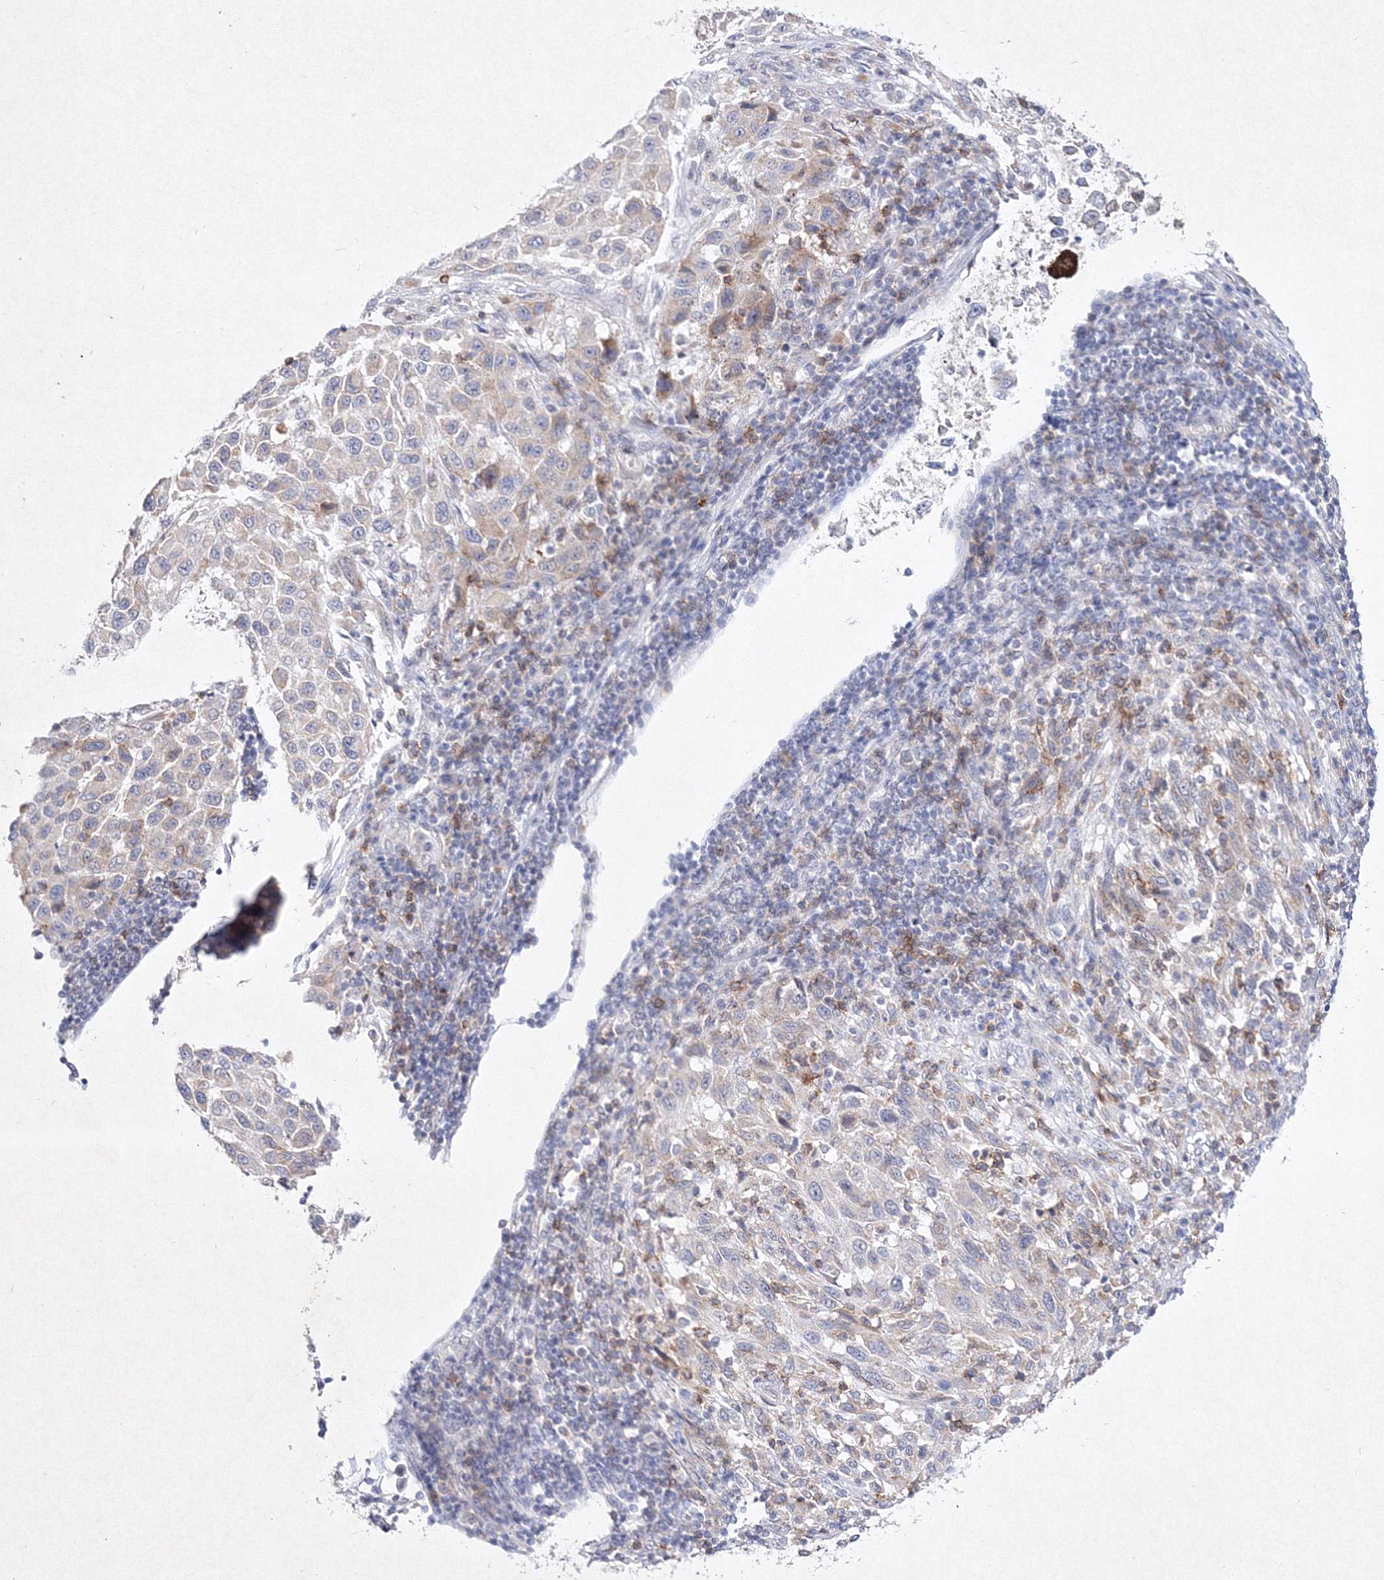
{"staining": {"intensity": "negative", "quantity": "none", "location": "none"}, "tissue": "melanoma", "cell_type": "Tumor cells", "image_type": "cancer", "snomed": [{"axis": "morphology", "description": "Malignant melanoma, Metastatic site"}, {"axis": "topography", "description": "Lymph node"}], "caption": "Tumor cells show no significant protein expression in malignant melanoma (metastatic site). (Brightfield microscopy of DAB (3,3'-diaminobenzidine) immunohistochemistry at high magnification).", "gene": "HCST", "patient": {"sex": "male", "age": 61}}